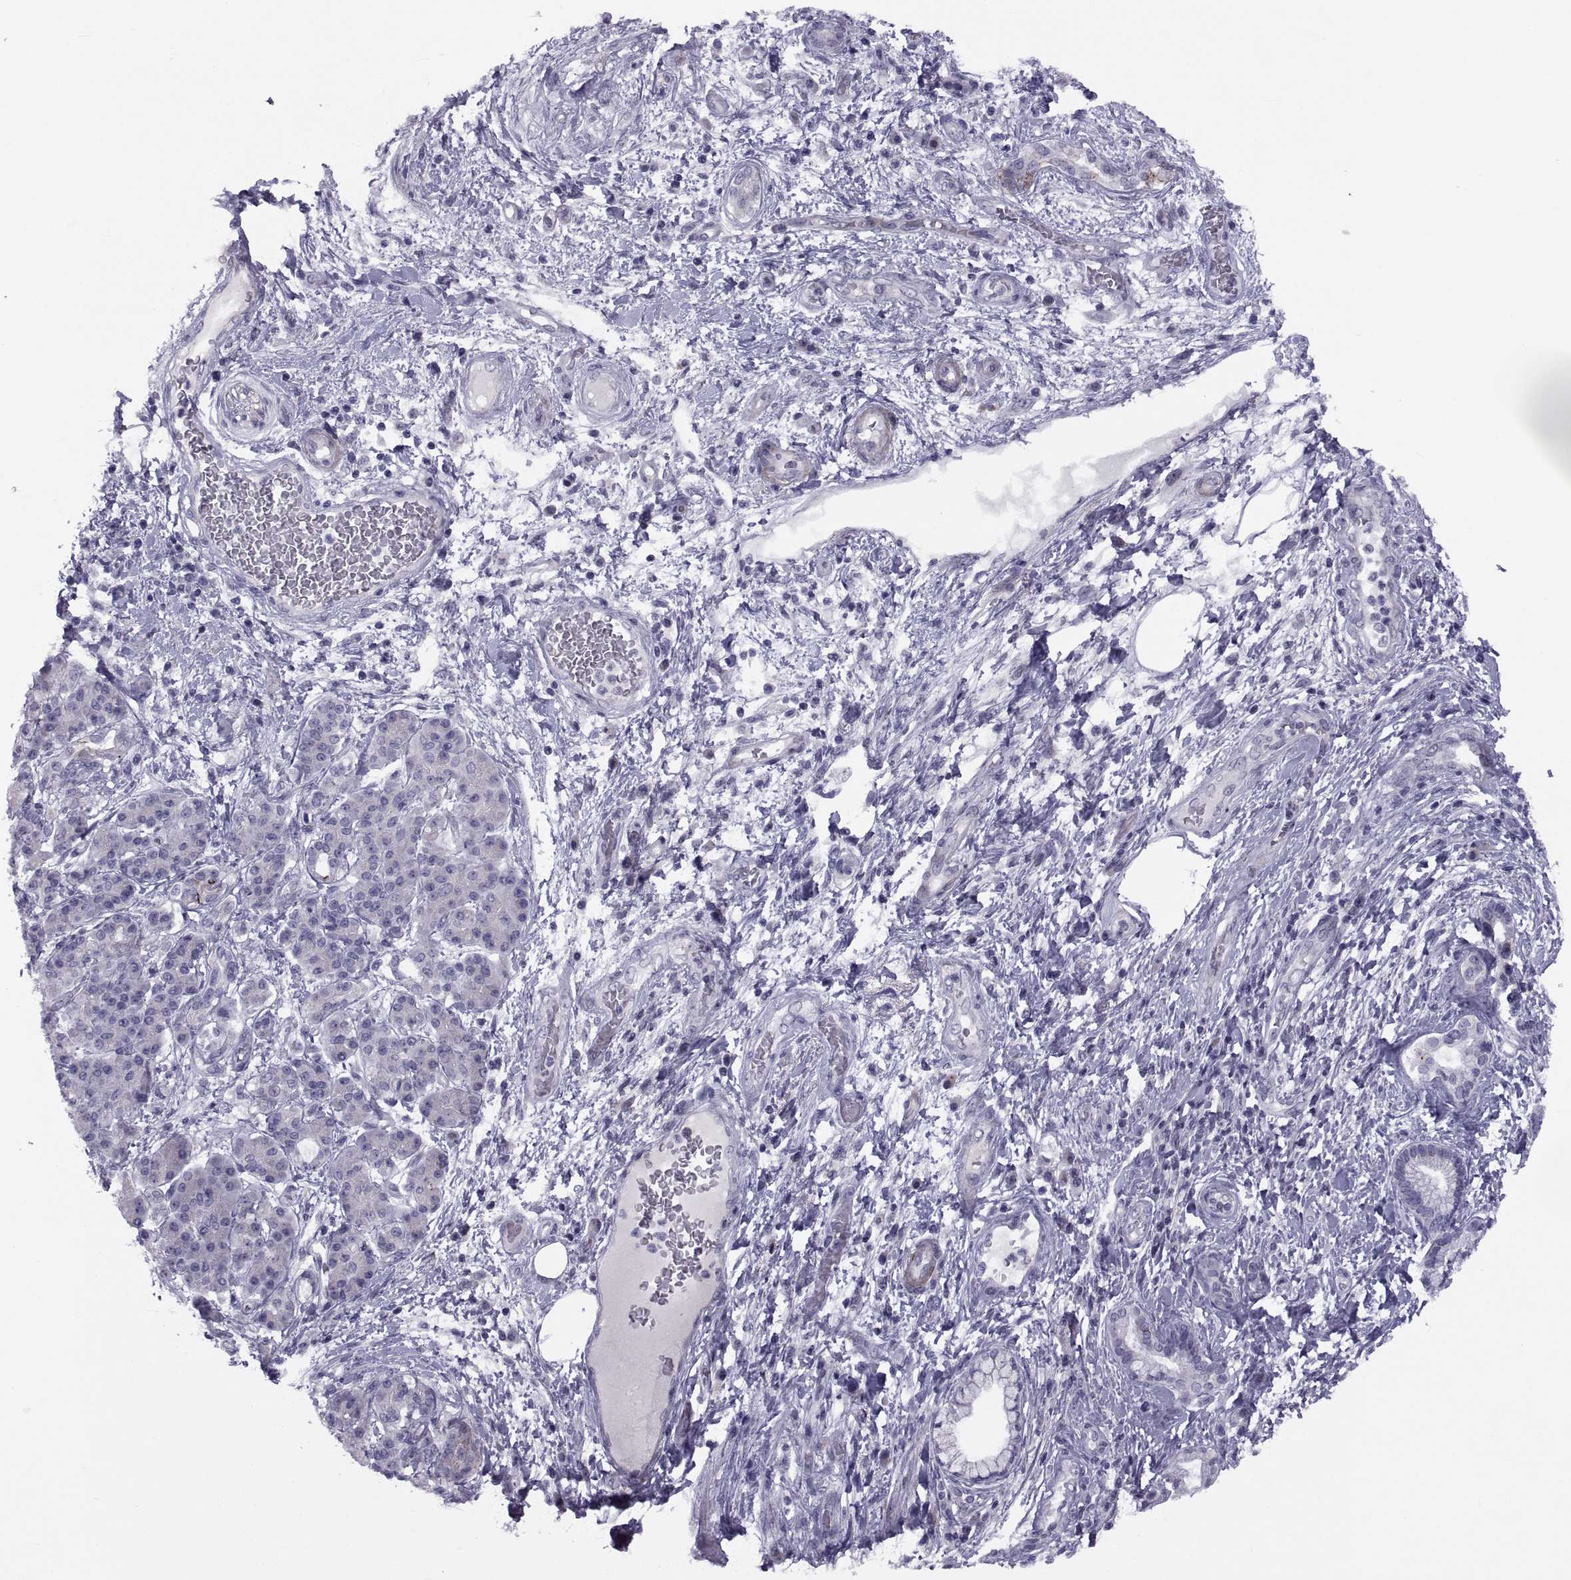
{"staining": {"intensity": "negative", "quantity": "none", "location": "none"}, "tissue": "pancreatic cancer", "cell_type": "Tumor cells", "image_type": "cancer", "snomed": [{"axis": "morphology", "description": "Adenocarcinoma, NOS"}, {"axis": "topography", "description": "Pancreas"}], "caption": "Immunohistochemistry (IHC) micrograph of neoplastic tissue: human pancreatic cancer (adenocarcinoma) stained with DAB reveals no significant protein positivity in tumor cells.", "gene": "TMEM158", "patient": {"sex": "female", "age": 73}}